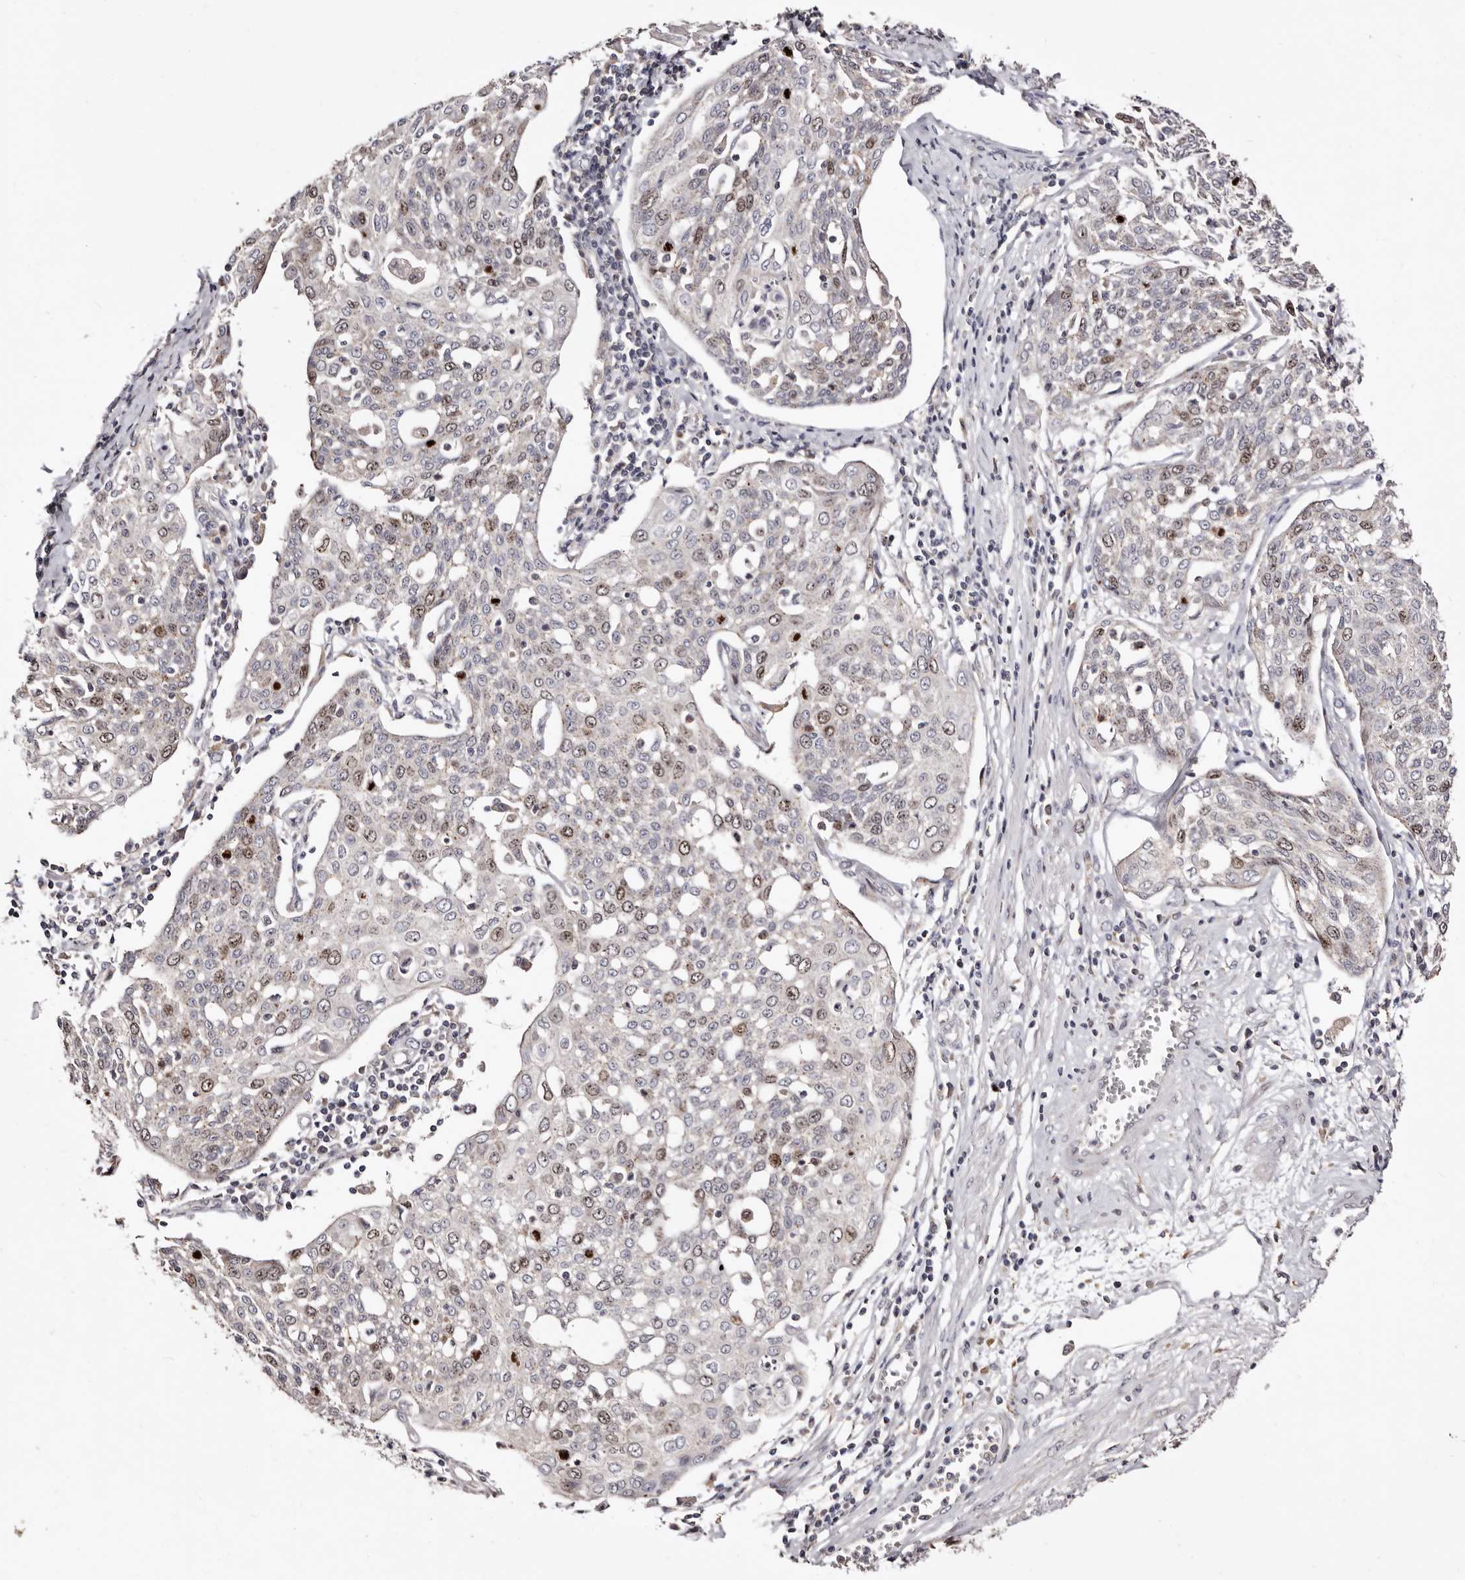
{"staining": {"intensity": "weak", "quantity": "25%-75%", "location": "nuclear"}, "tissue": "cervical cancer", "cell_type": "Tumor cells", "image_type": "cancer", "snomed": [{"axis": "morphology", "description": "Squamous cell carcinoma, NOS"}, {"axis": "topography", "description": "Cervix"}], "caption": "Immunohistochemistry (IHC) image of cervical cancer stained for a protein (brown), which displays low levels of weak nuclear positivity in about 25%-75% of tumor cells.", "gene": "CDCA8", "patient": {"sex": "female", "age": 34}}